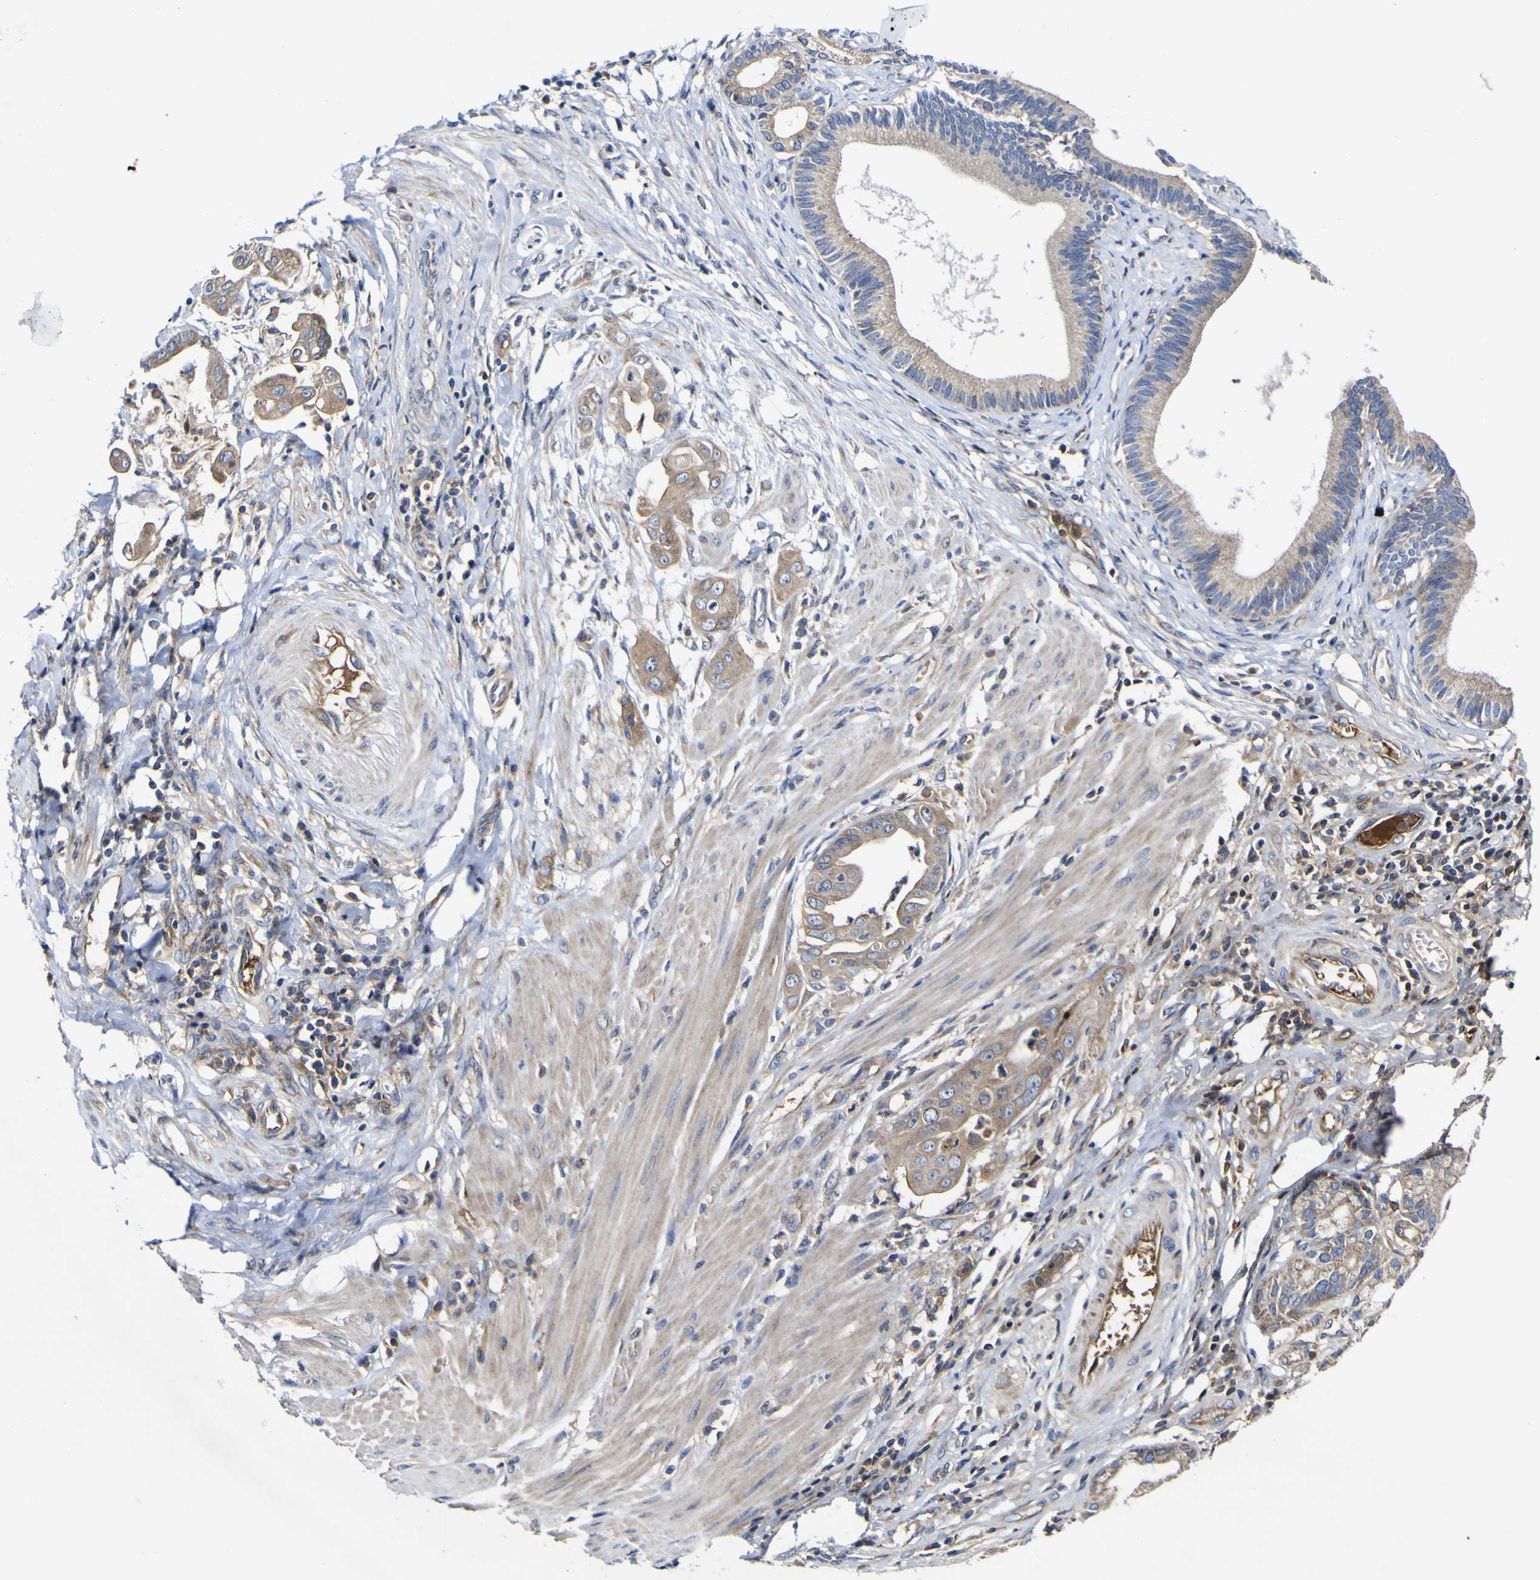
{"staining": {"intensity": "moderate", "quantity": "25%-75%", "location": "cytoplasmic/membranous"}, "tissue": "pancreatic cancer", "cell_type": "Tumor cells", "image_type": "cancer", "snomed": [{"axis": "morphology", "description": "Adenocarcinoma, NOS"}, {"axis": "topography", "description": "Pancreas"}], "caption": "A brown stain labels moderate cytoplasmic/membranous staining of a protein in human pancreatic cancer tumor cells.", "gene": "CCDC90B", "patient": {"sex": "female", "age": 75}}